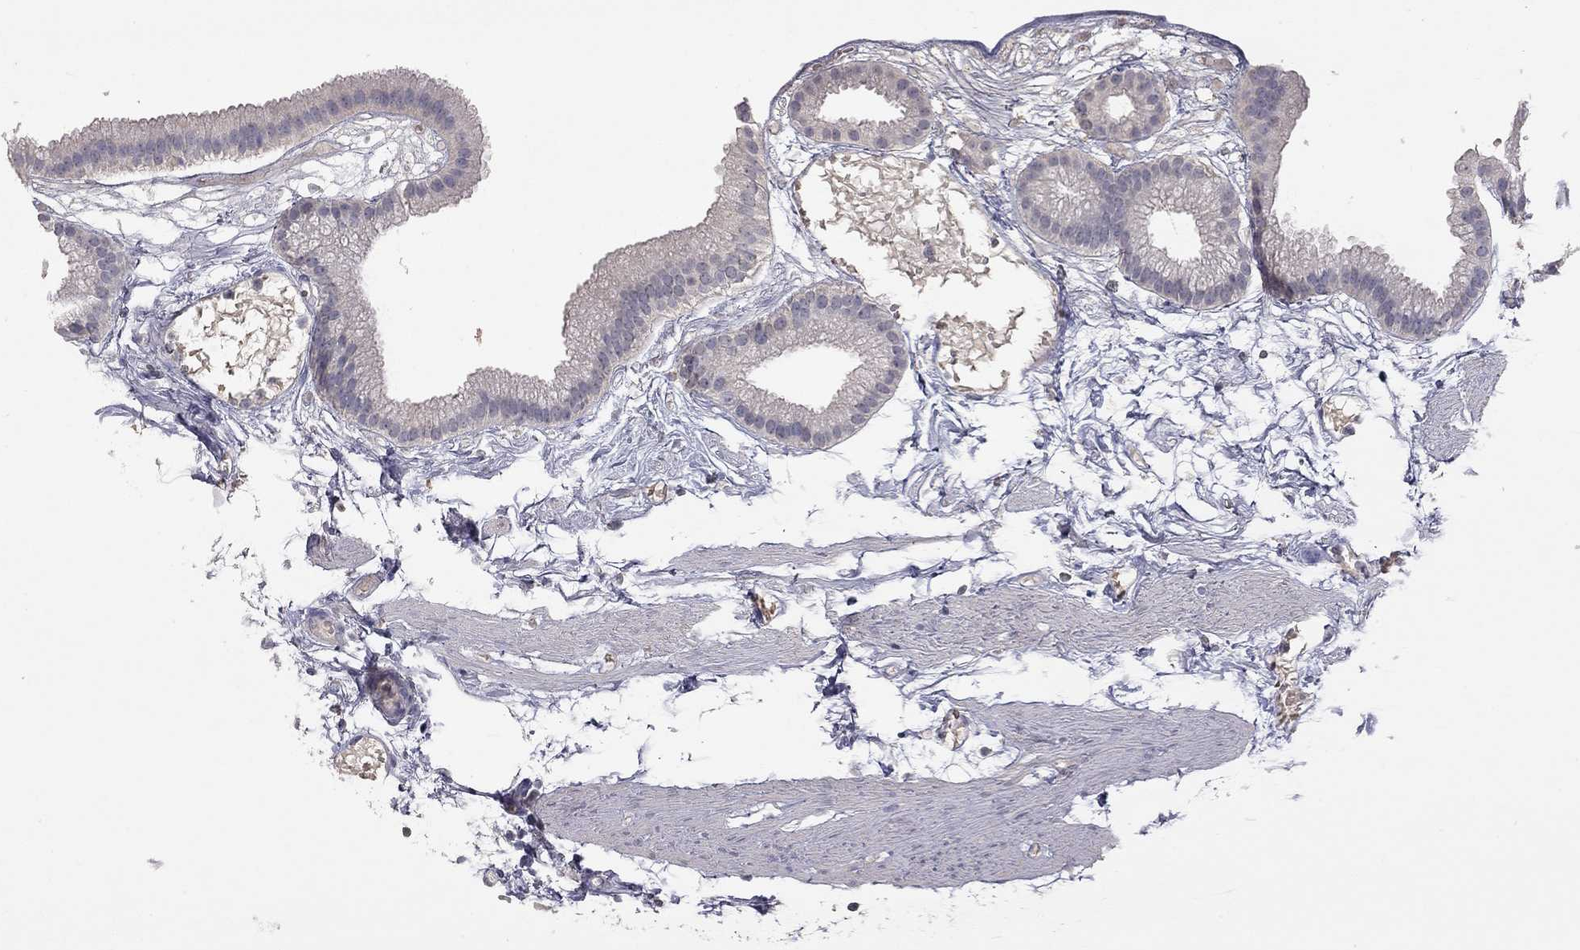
{"staining": {"intensity": "negative", "quantity": "none", "location": "none"}, "tissue": "gallbladder", "cell_type": "Glandular cells", "image_type": "normal", "snomed": [{"axis": "morphology", "description": "Normal tissue, NOS"}, {"axis": "topography", "description": "Gallbladder"}], "caption": "This is an IHC image of benign gallbladder. There is no expression in glandular cells.", "gene": "SYT12", "patient": {"sex": "female", "age": 45}}